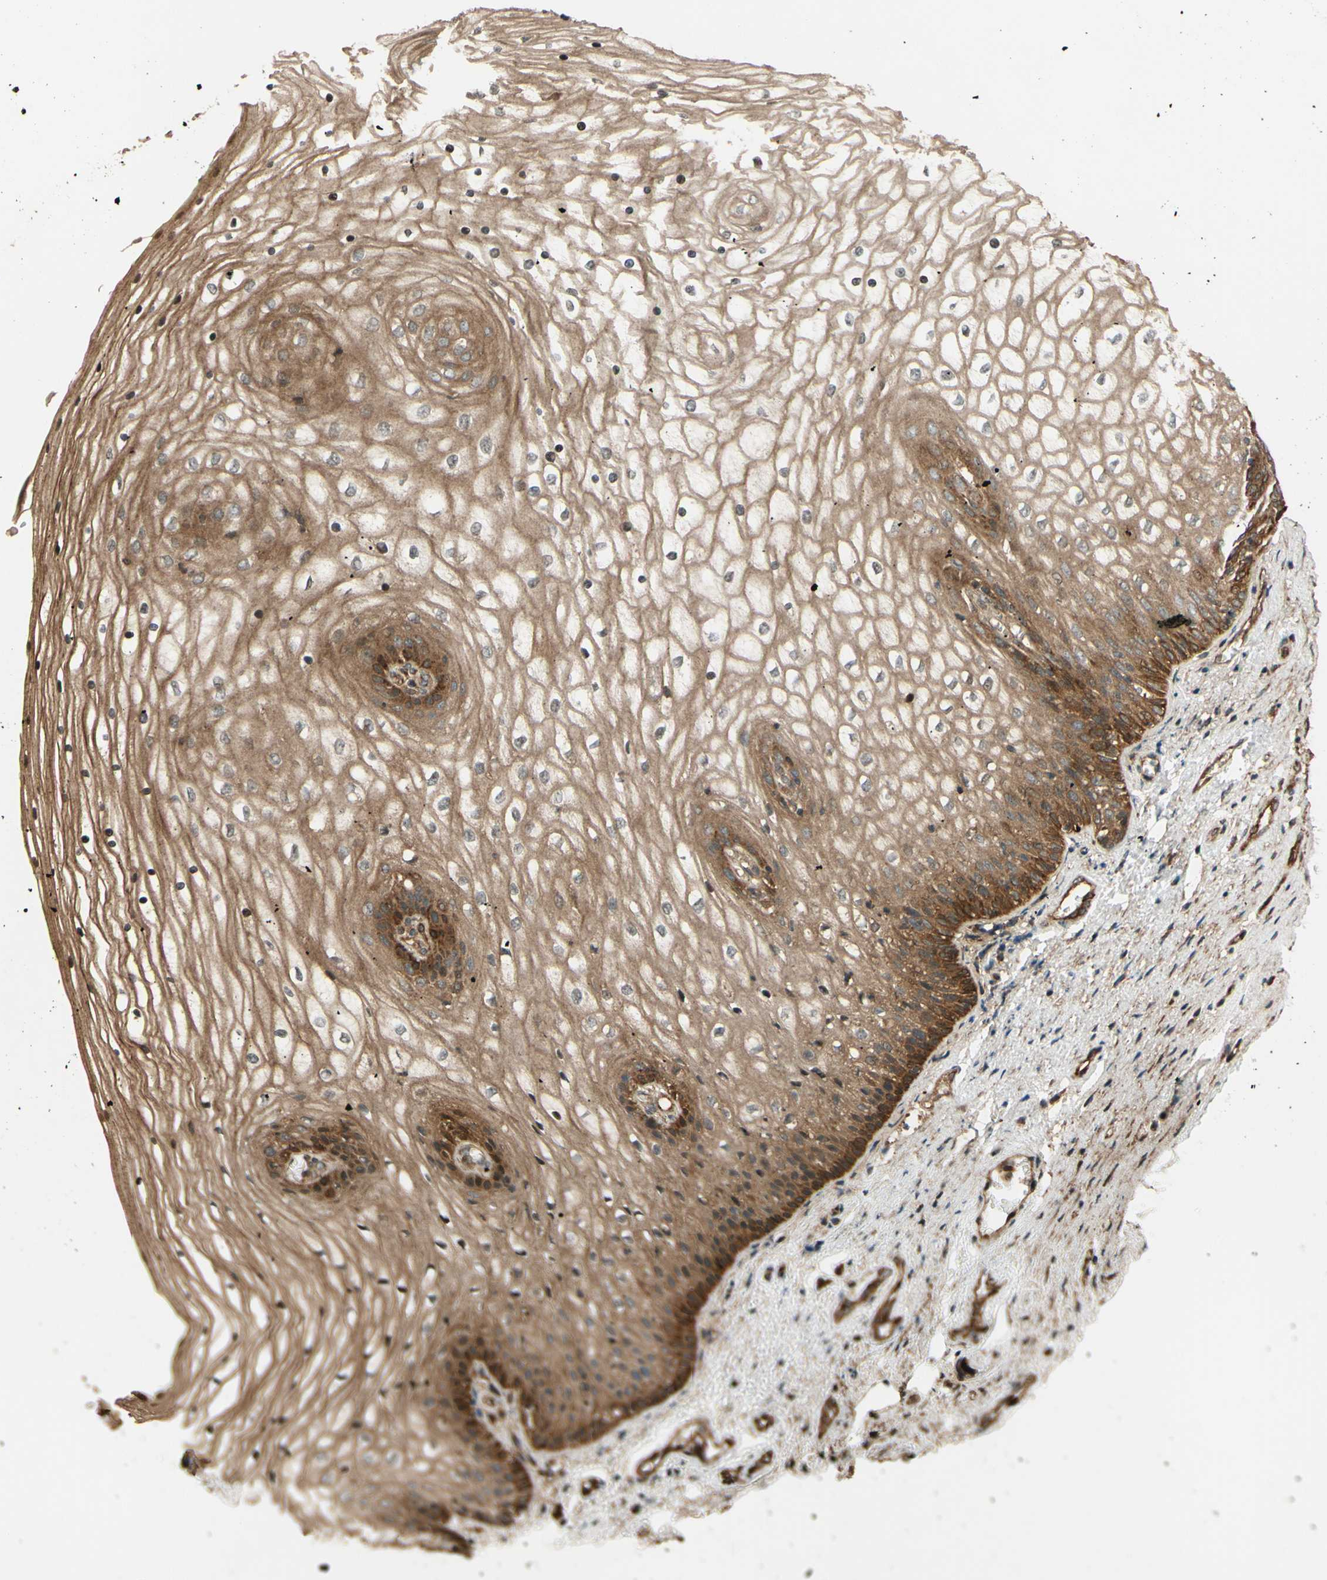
{"staining": {"intensity": "moderate", "quantity": ">75%", "location": "cytoplasmic/membranous"}, "tissue": "vagina", "cell_type": "Squamous epithelial cells", "image_type": "normal", "snomed": [{"axis": "morphology", "description": "Normal tissue, NOS"}, {"axis": "topography", "description": "Vagina"}], "caption": "The micrograph displays a brown stain indicating the presence of a protein in the cytoplasmic/membranous of squamous epithelial cells in vagina. The staining is performed using DAB brown chromogen to label protein expression. The nuclei are counter-stained blue using hematoxylin.", "gene": "RNF19A", "patient": {"sex": "female", "age": 34}}